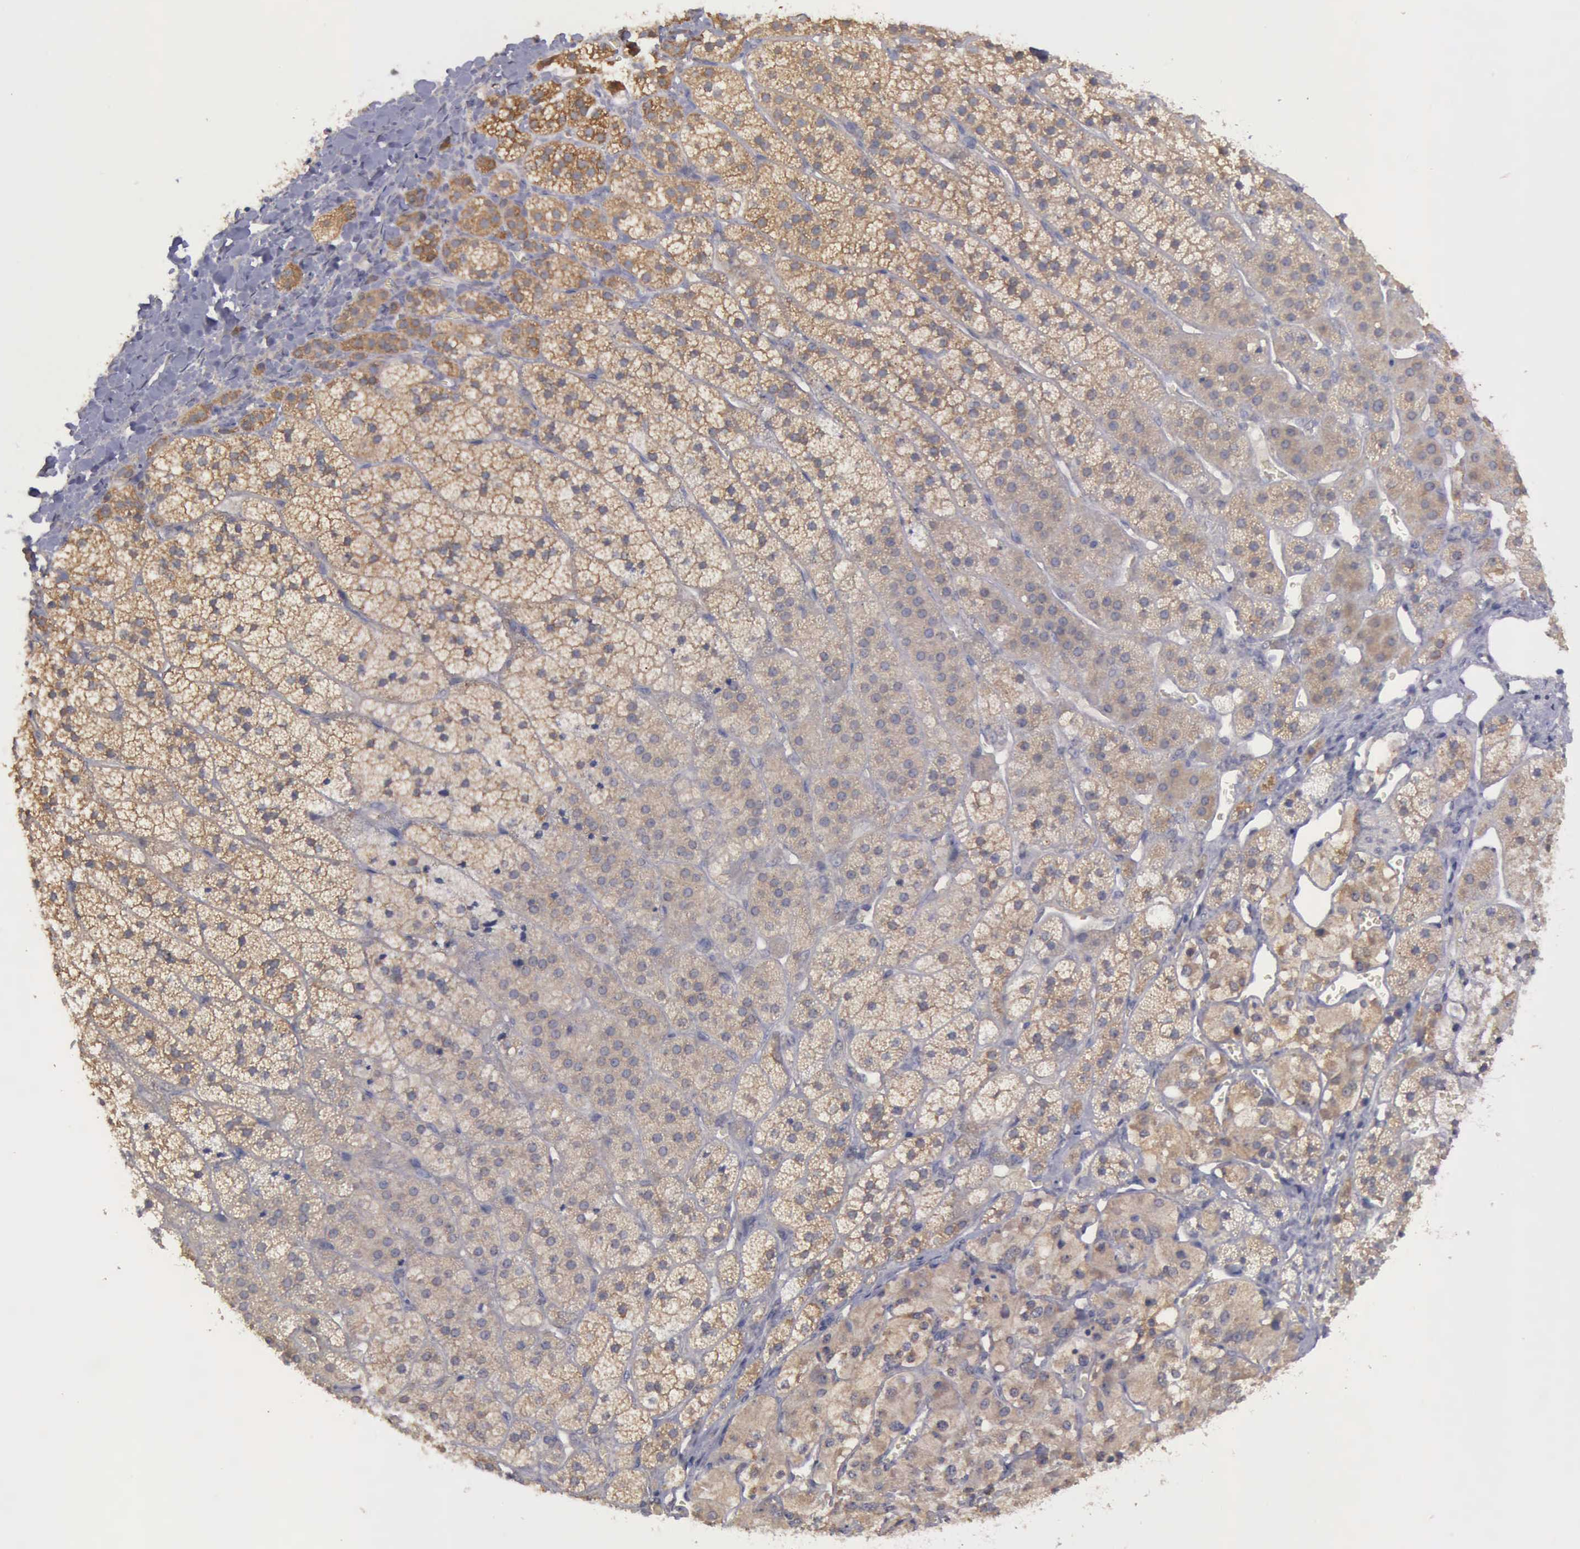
{"staining": {"intensity": "weak", "quantity": "25%-75%", "location": "cytoplasmic/membranous"}, "tissue": "adrenal gland", "cell_type": "Glandular cells", "image_type": "normal", "snomed": [{"axis": "morphology", "description": "Normal tissue, NOS"}, {"axis": "topography", "description": "Adrenal gland"}], "caption": "Adrenal gland stained for a protein shows weak cytoplasmic/membranous positivity in glandular cells.", "gene": "PHKA1", "patient": {"sex": "female", "age": 44}}